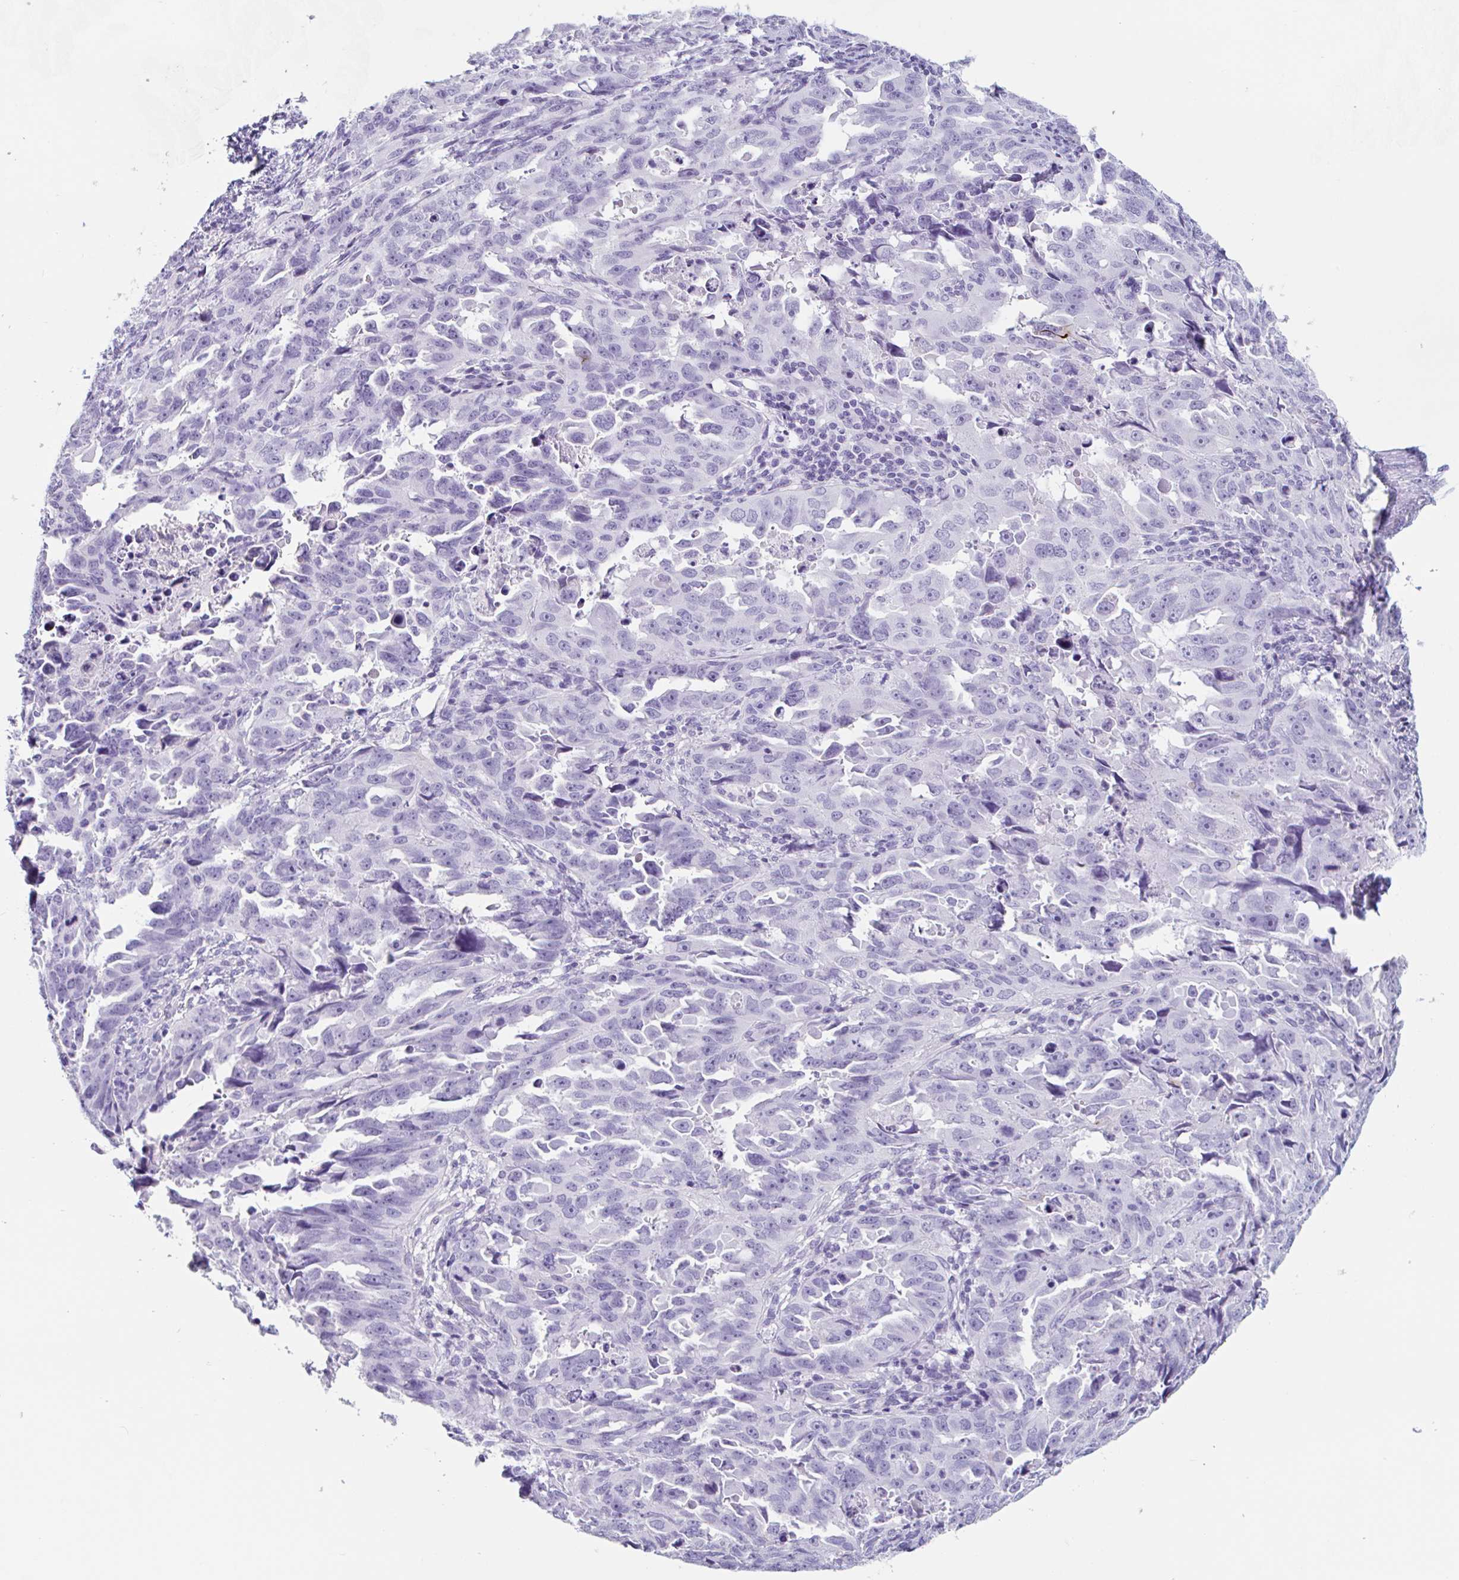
{"staining": {"intensity": "negative", "quantity": "none", "location": "none"}, "tissue": "endometrial cancer", "cell_type": "Tumor cells", "image_type": "cancer", "snomed": [{"axis": "morphology", "description": "Adenocarcinoma, NOS"}, {"axis": "topography", "description": "Endometrium"}], "caption": "High magnification brightfield microscopy of endometrial adenocarcinoma stained with DAB (3,3'-diaminobenzidine) (brown) and counterstained with hematoxylin (blue): tumor cells show no significant staining.", "gene": "EMC4", "patient": {"sex": "female", "age": 65}}